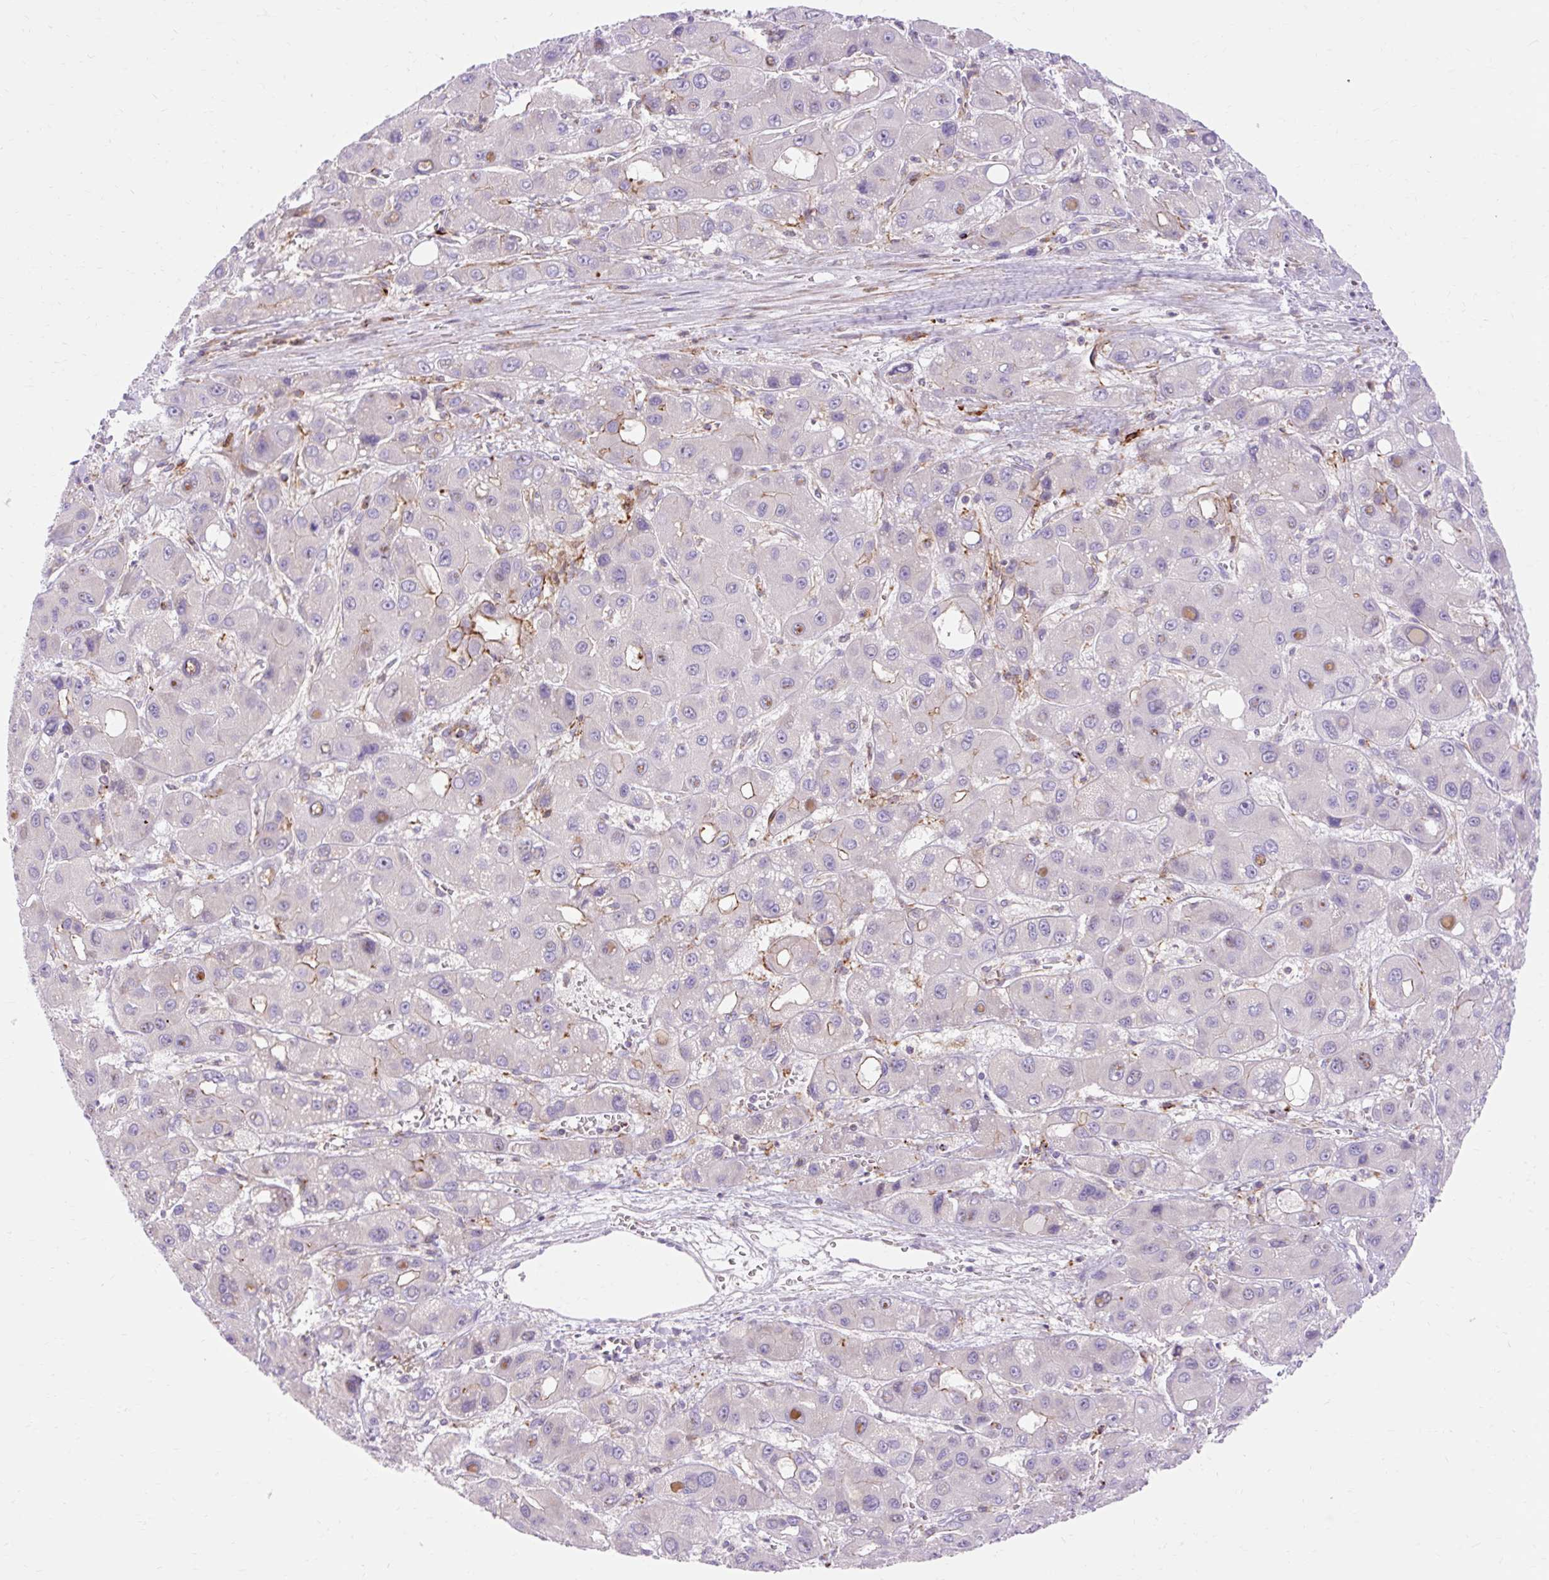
{"staining": {"intensity": "weak", "quantity": "<25%", "location": "cytoplasmic/membranous"}, "tissue": "liver cancer", "cell_type": "Tumor cells", "image_type": "cancer", "snomed": [{"axis": "morphology", "description": "Carcinoma, Hepatocellular, NOS"}, {"axis": "topography", "description": "Liver"}], "caption": "There is no significant expression in tumor cells of liver cancer (hepatocellular carcinoma). The staining was performed using DAB (3,3'-diaminobenzidine) to visualize the protein expression in brown, while the nuclei were stained in blue with hematoxylin (Magnification: 20x).", "gene": "CORO7-PAM16", "patient": {"sex": "male", "age": 55}}